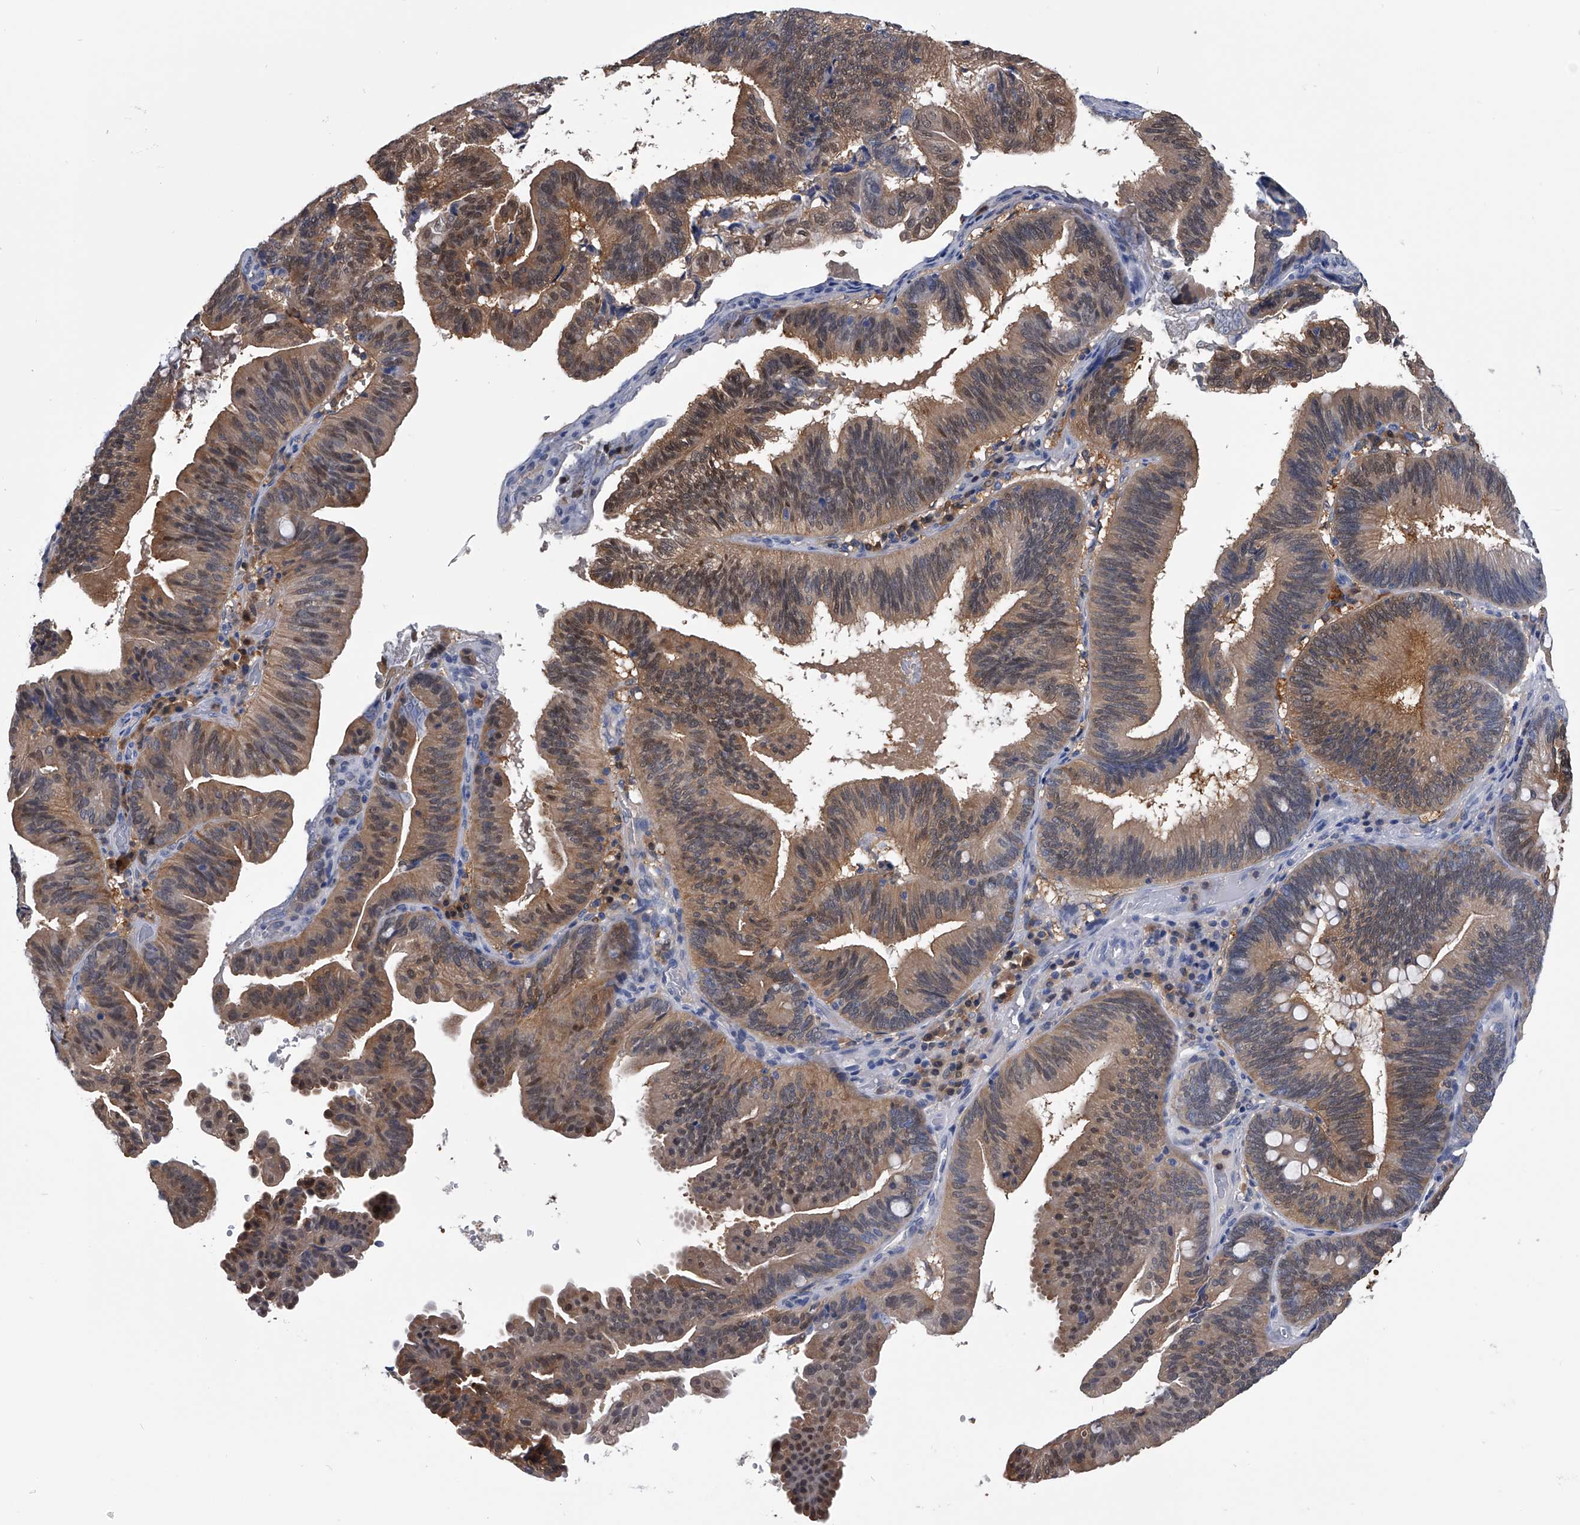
{"staining": {"intensity": "moderate", "quantity": "25%-75%", "location": "cytoplasmic/membranous,nuclear"}, "tissue": "pancreatic cancer", "cell_type": "Tumor cells", "image_type": "cancer", "snomed": [{"axis": "morphology", "description": "Adenocarcinoma, NOS"}, {"axis": "topography", "description": "Pancreas"}], "caption": "Protein staining of pancreatic adenocarcinoma tissue reveals moderate cytoplasmic/membranous and nuclear staining in approximately 25%-75% of tumor cells.", "gene": "PDXK", "patient": {"sex": "male", "age": 82}}